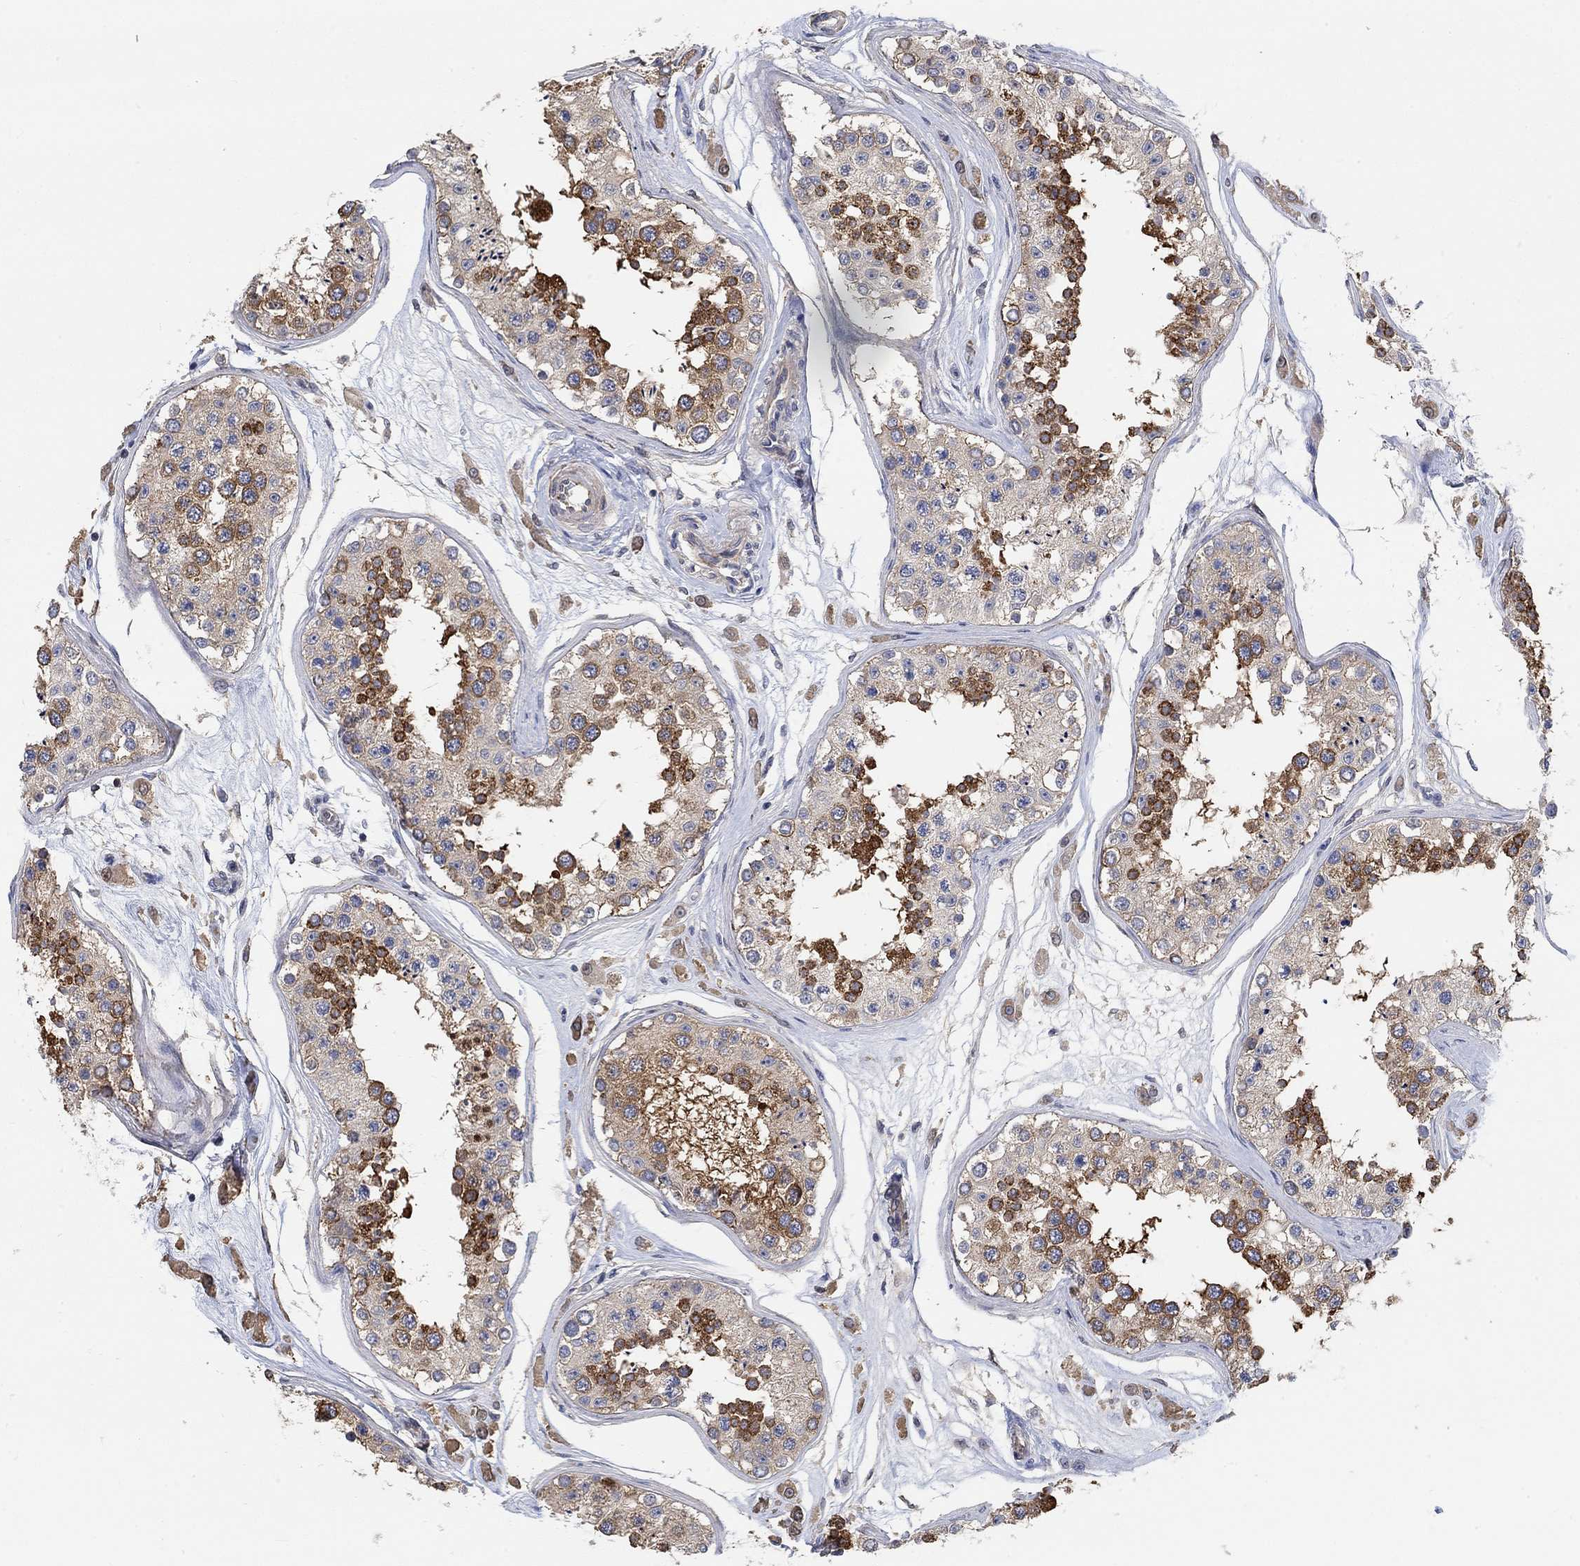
{"staining": {"intensity": "strong", "quantity": "25%-75%", "location": "cytoplasmic/membranous"}, "tissue": "testis", "cell_type": "Cells in seminiferous ducts", "image_type": "normal", "snomed": [{"axis": "morphology", "description": "Normal tissue, NOS"}, {"axis": "topography", "description": "Testis"}], "caption": "A brown stain shows strong cytoplasmic/membranous positivity of a protein in cells in seminiferous ducts of benign testis. (DAB = brown stain, brightfield microscopy at high magnification).", "gene": "SYT16", "patient": {"sex": "male", "age": 25}}